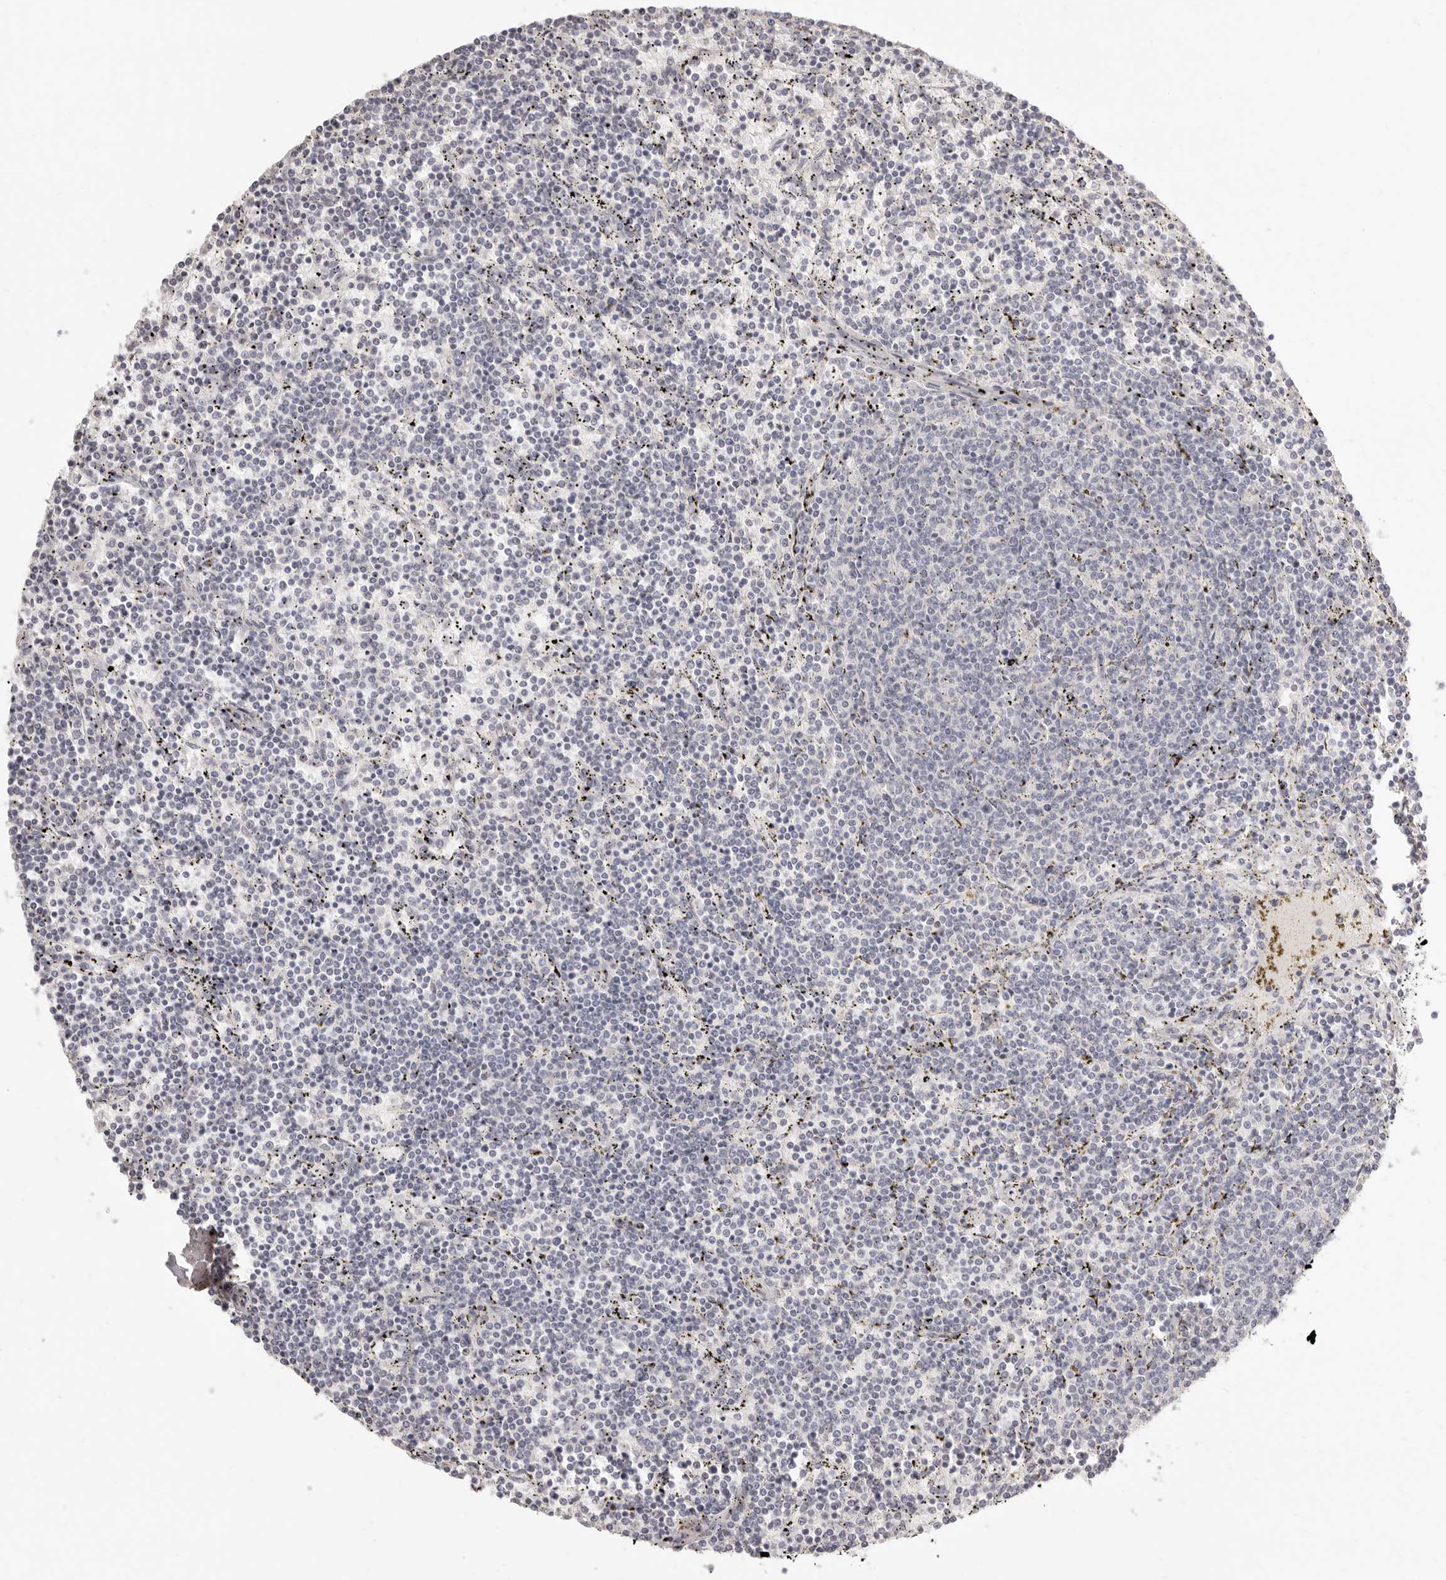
{"staining": {"intensity": "negative", "quantity": "none", "location": "none"}, "tissue": "lymphoma", "cell_type": "Tumor cells", "image_type": "cancer", "snomed": [{"axis": "morphology", "description": "Malignant lymphoma, non-Hodgkin's type, Low grade"}, {"axis": "topography", "description": "Spleen"}], "caption": "There is no significant positivity in tumor cells of lymphoma.", "gene": "FABP1", "patient": {"sex": "female", "age": 50}}